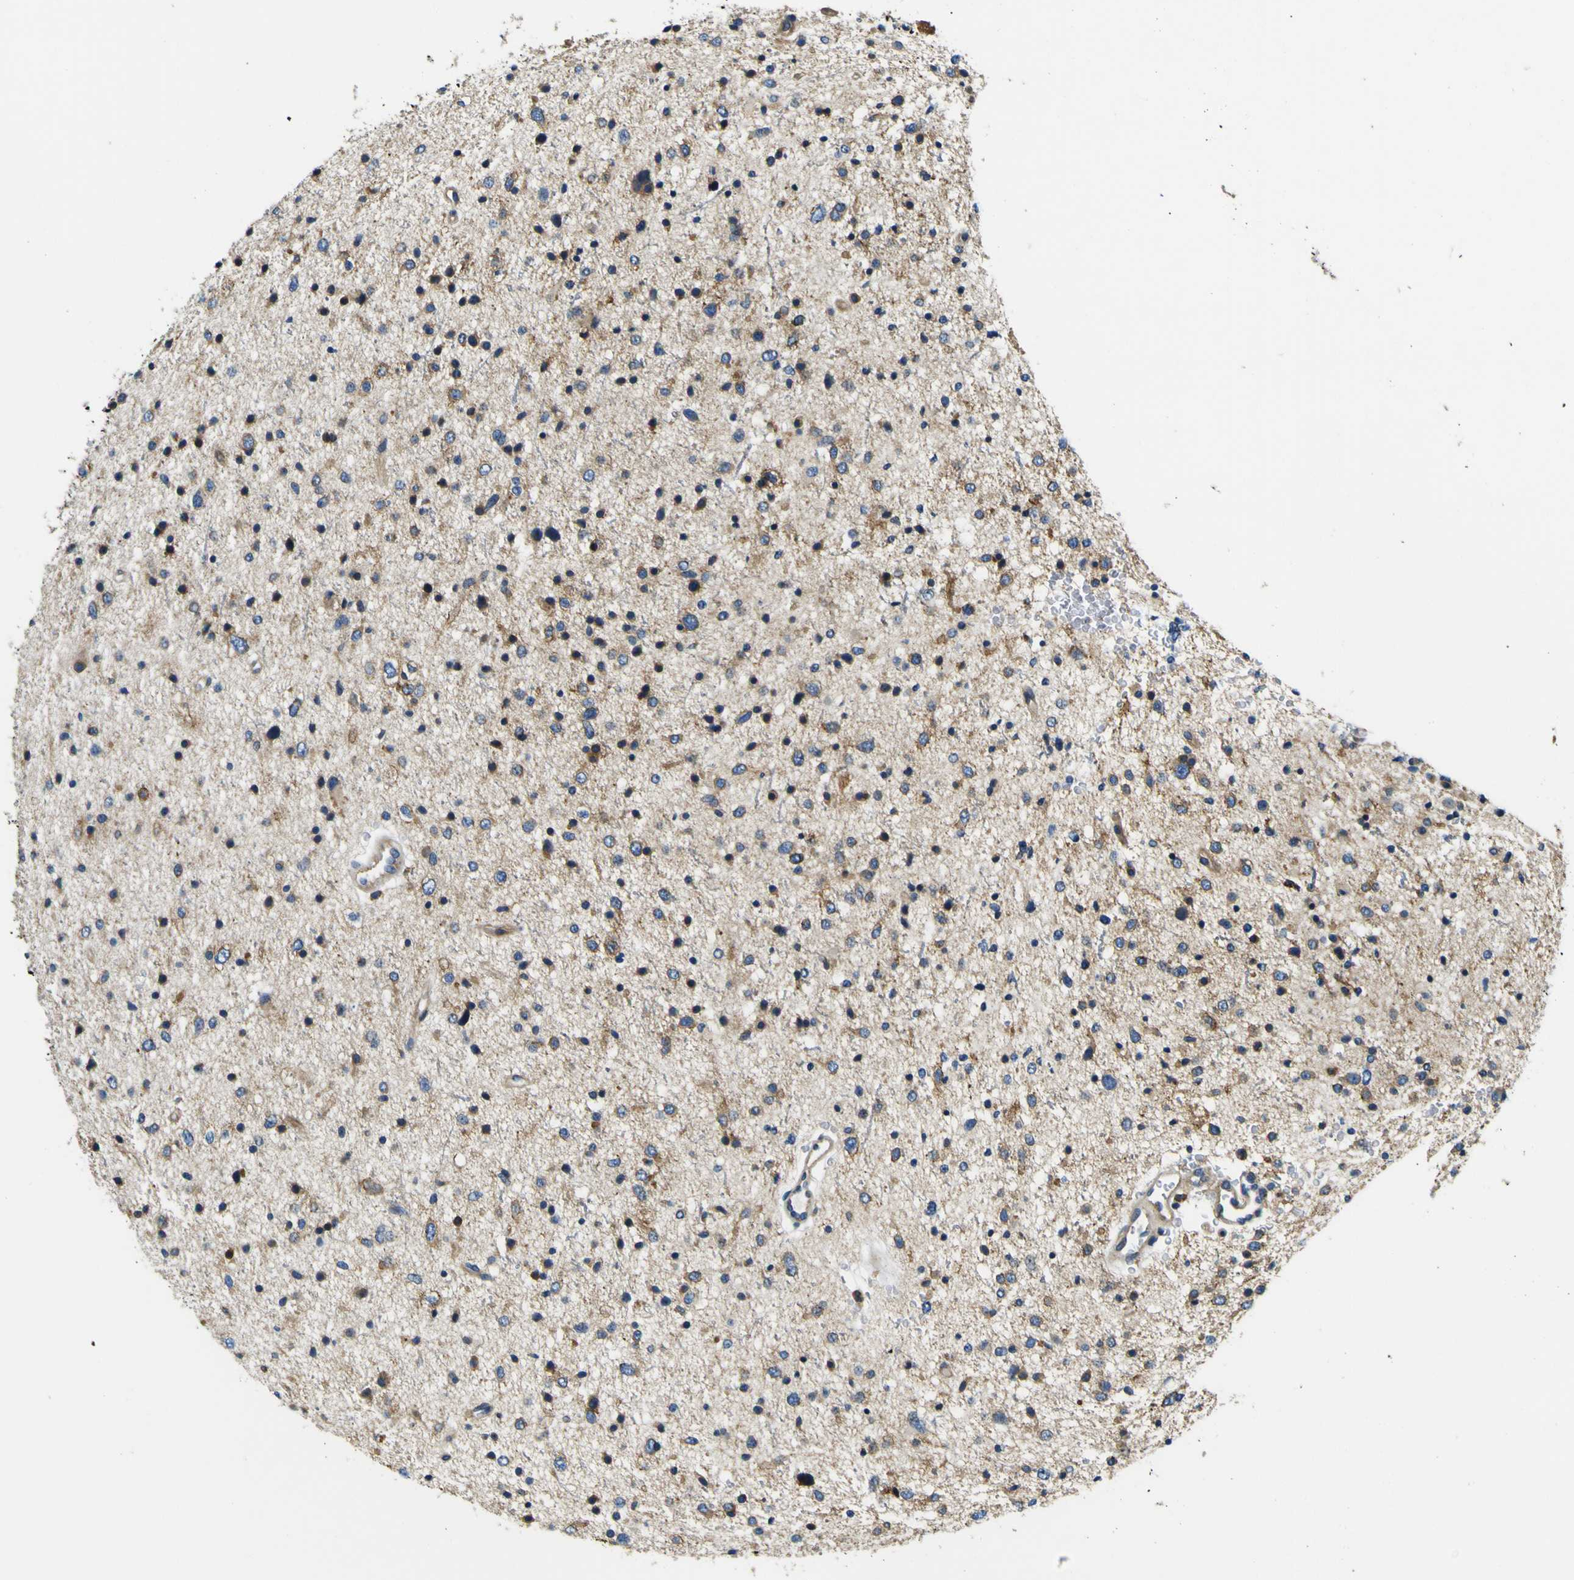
{"staining": {"intensity": "moderate", "quantity": "25%-75%", "location": "cytoplasmic/membranous"}, "tissue": "glioma", "cell_type": "Tumor cells", "image_type": "cancer", "snomed": [{"axis": "morphology", "description": "Glioma, malignant, Low grade"}, {"axis": "topography", "description": "Brain"}], "caption": "Tumor cells show medium levels of moderate cytoplasmic/membranous positivity in about 25%-75% of cells in malignant glioma (low-grade).", "gene": "CLSTN1", "patient": {"sex": "female", "age": 37}}